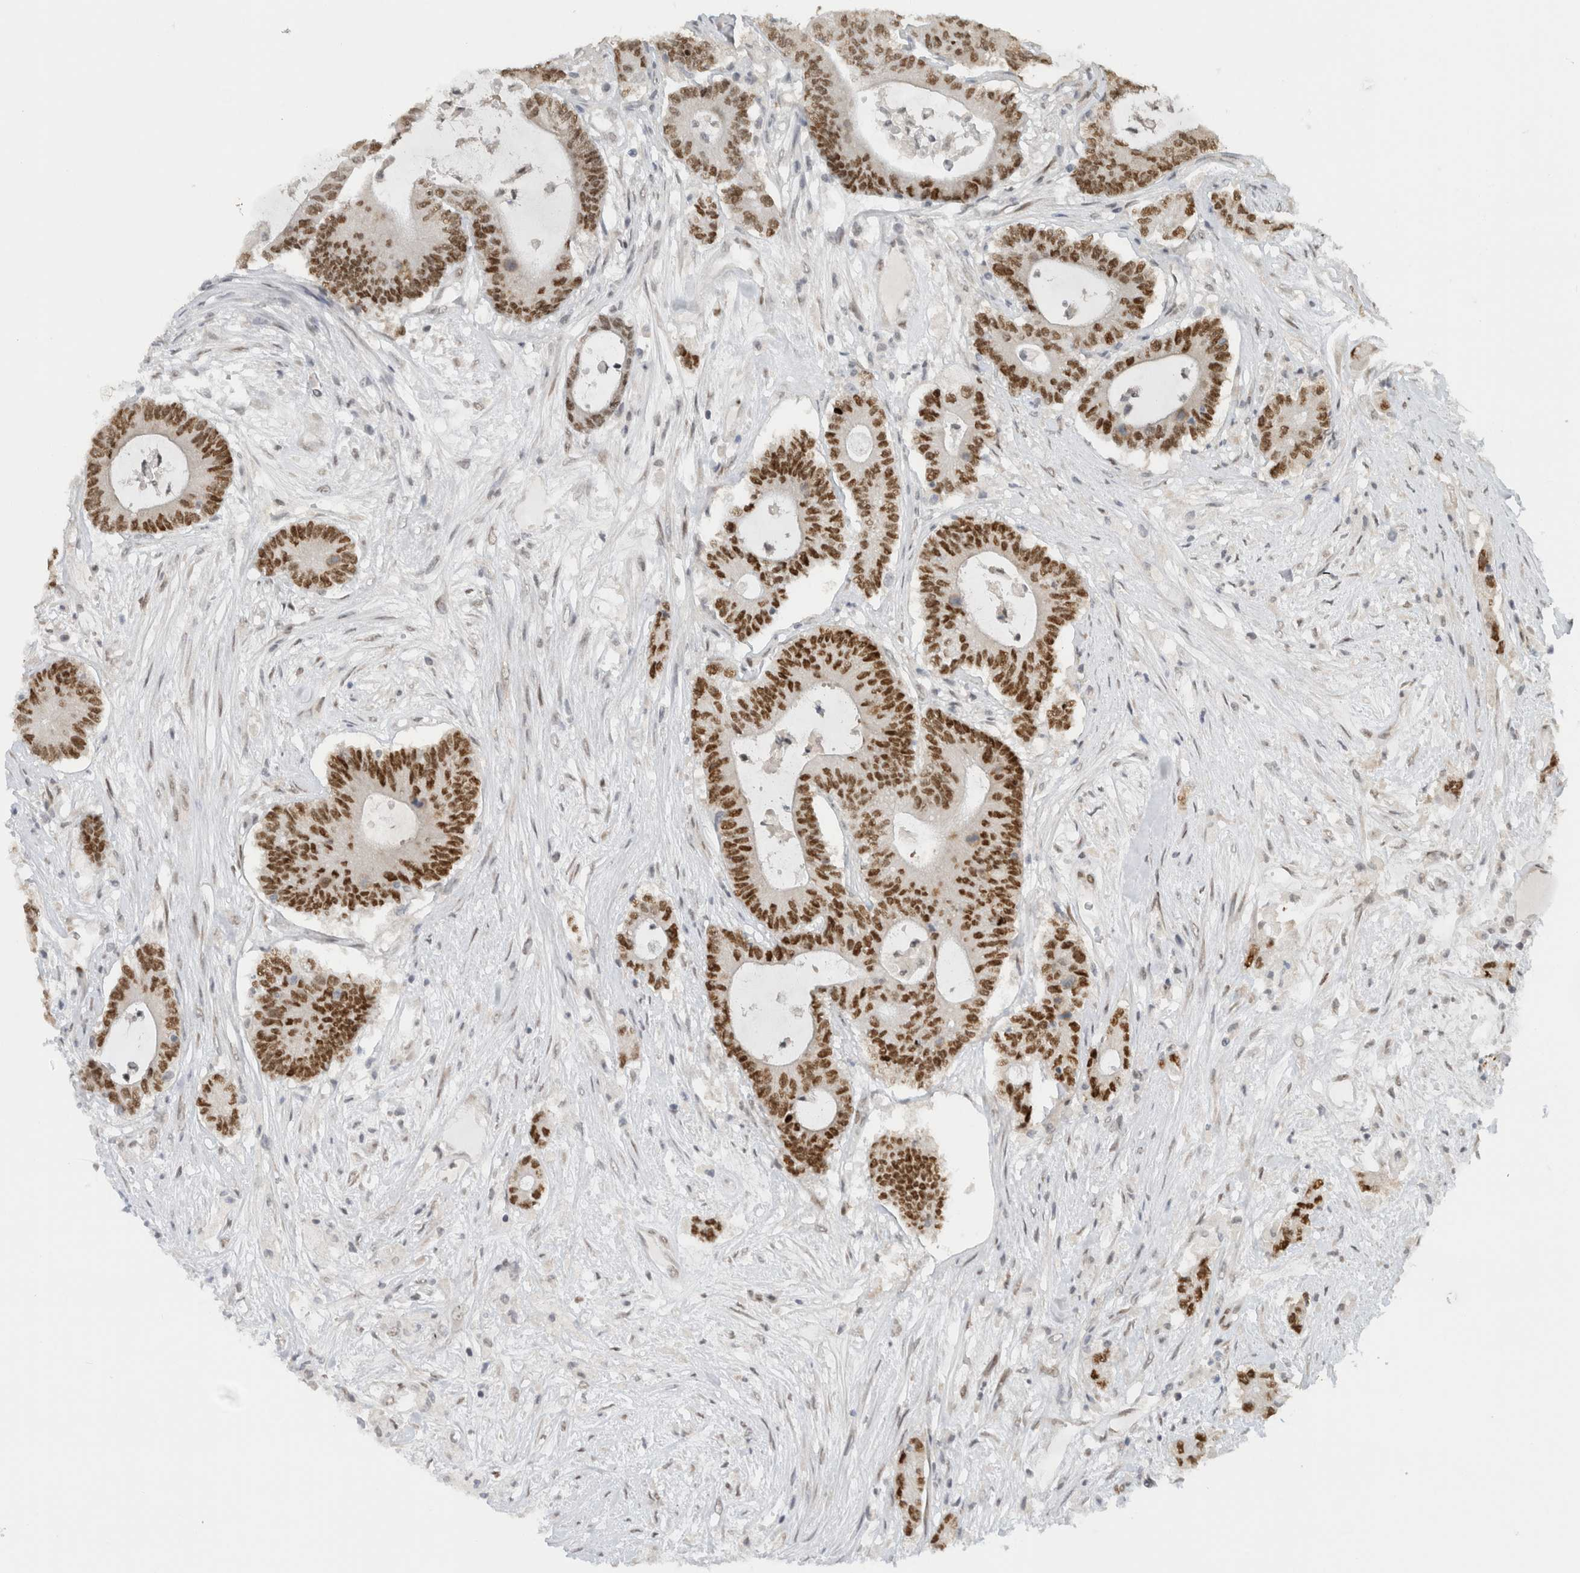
{"staining": {"intensity": "strong", "quantity": ">75%", "location": "nuclear"}, "tissue": "colorectal cancer", "cell_type": "Tumor cells", "image_type": "cancer", "snomed": [{"axis": "morphology", "description": "Adenocarcinoma, NOS"}, {"axis": "topography", "description": "Colon"}], "caption": "Human adenocarcinoma (colorectal) stained with a brown dye displays strong nuclear positive positivity in approximately >75% of tumor cells.", "gene": "HNRNPR", "patient": {"sex": "female", "age": 84}}